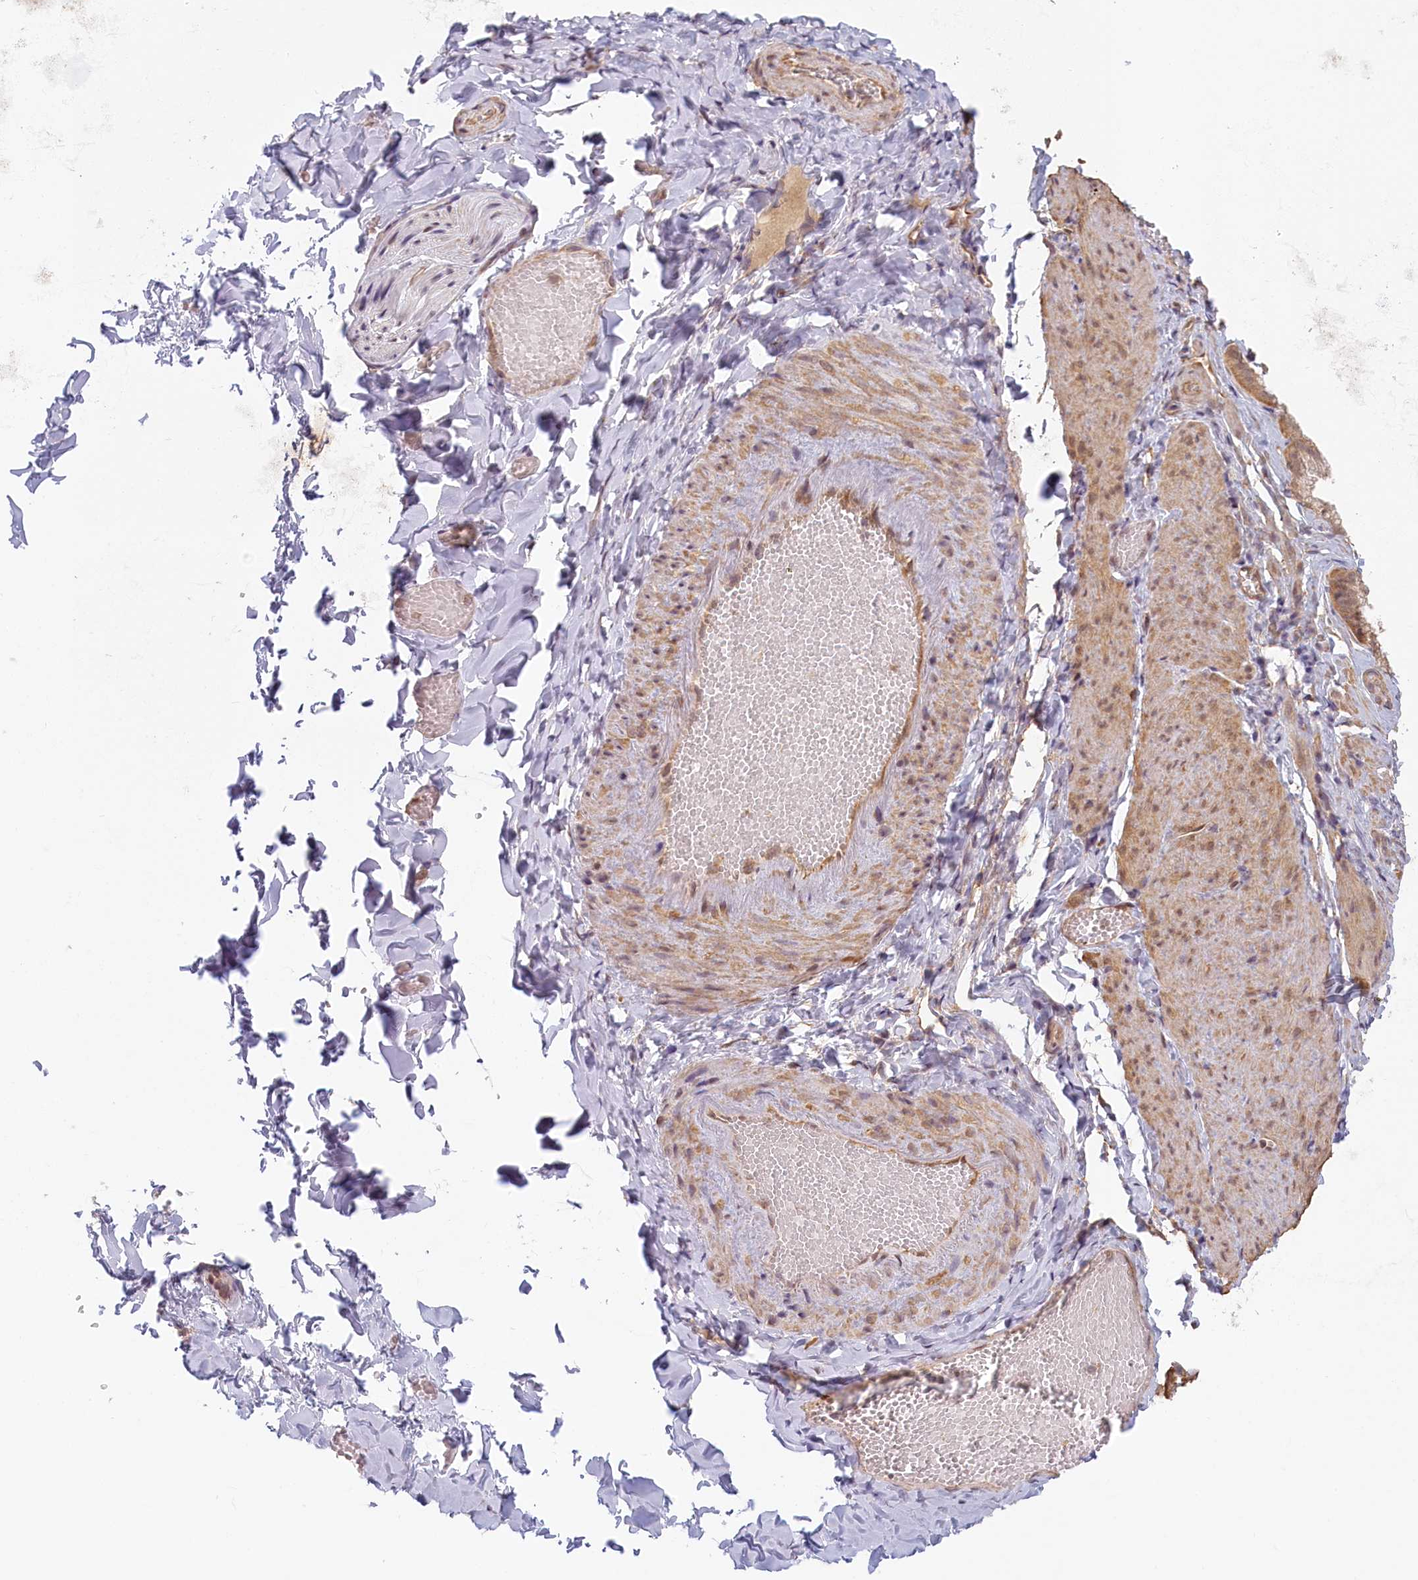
{"staining": {"intensity": "moderate", "quantity": ">75%", "location": "cytoplasmic/membranous,nuclear"}, "tissue": "adipose tissue", "cell_type": "Adipocytes", "image_type": "normal", "snomed": [{"axis": "morphology", "description": "Normal tissue, NOS"}, {"axis": "topography", "description": "Gallbladder"}, {"axis": "topography", "description": "Peripheral nerve tissue"}], "caption": "An immunohistochemistry photomicrograph of benign tissue is shown. Protein staining in brown highlights moderate cytoplasmic/membranous,nuclear positivity in adipose tissue within adipocytes.", "gene": "C19orf44", "patient": {"sex": "male", "age": 38}}